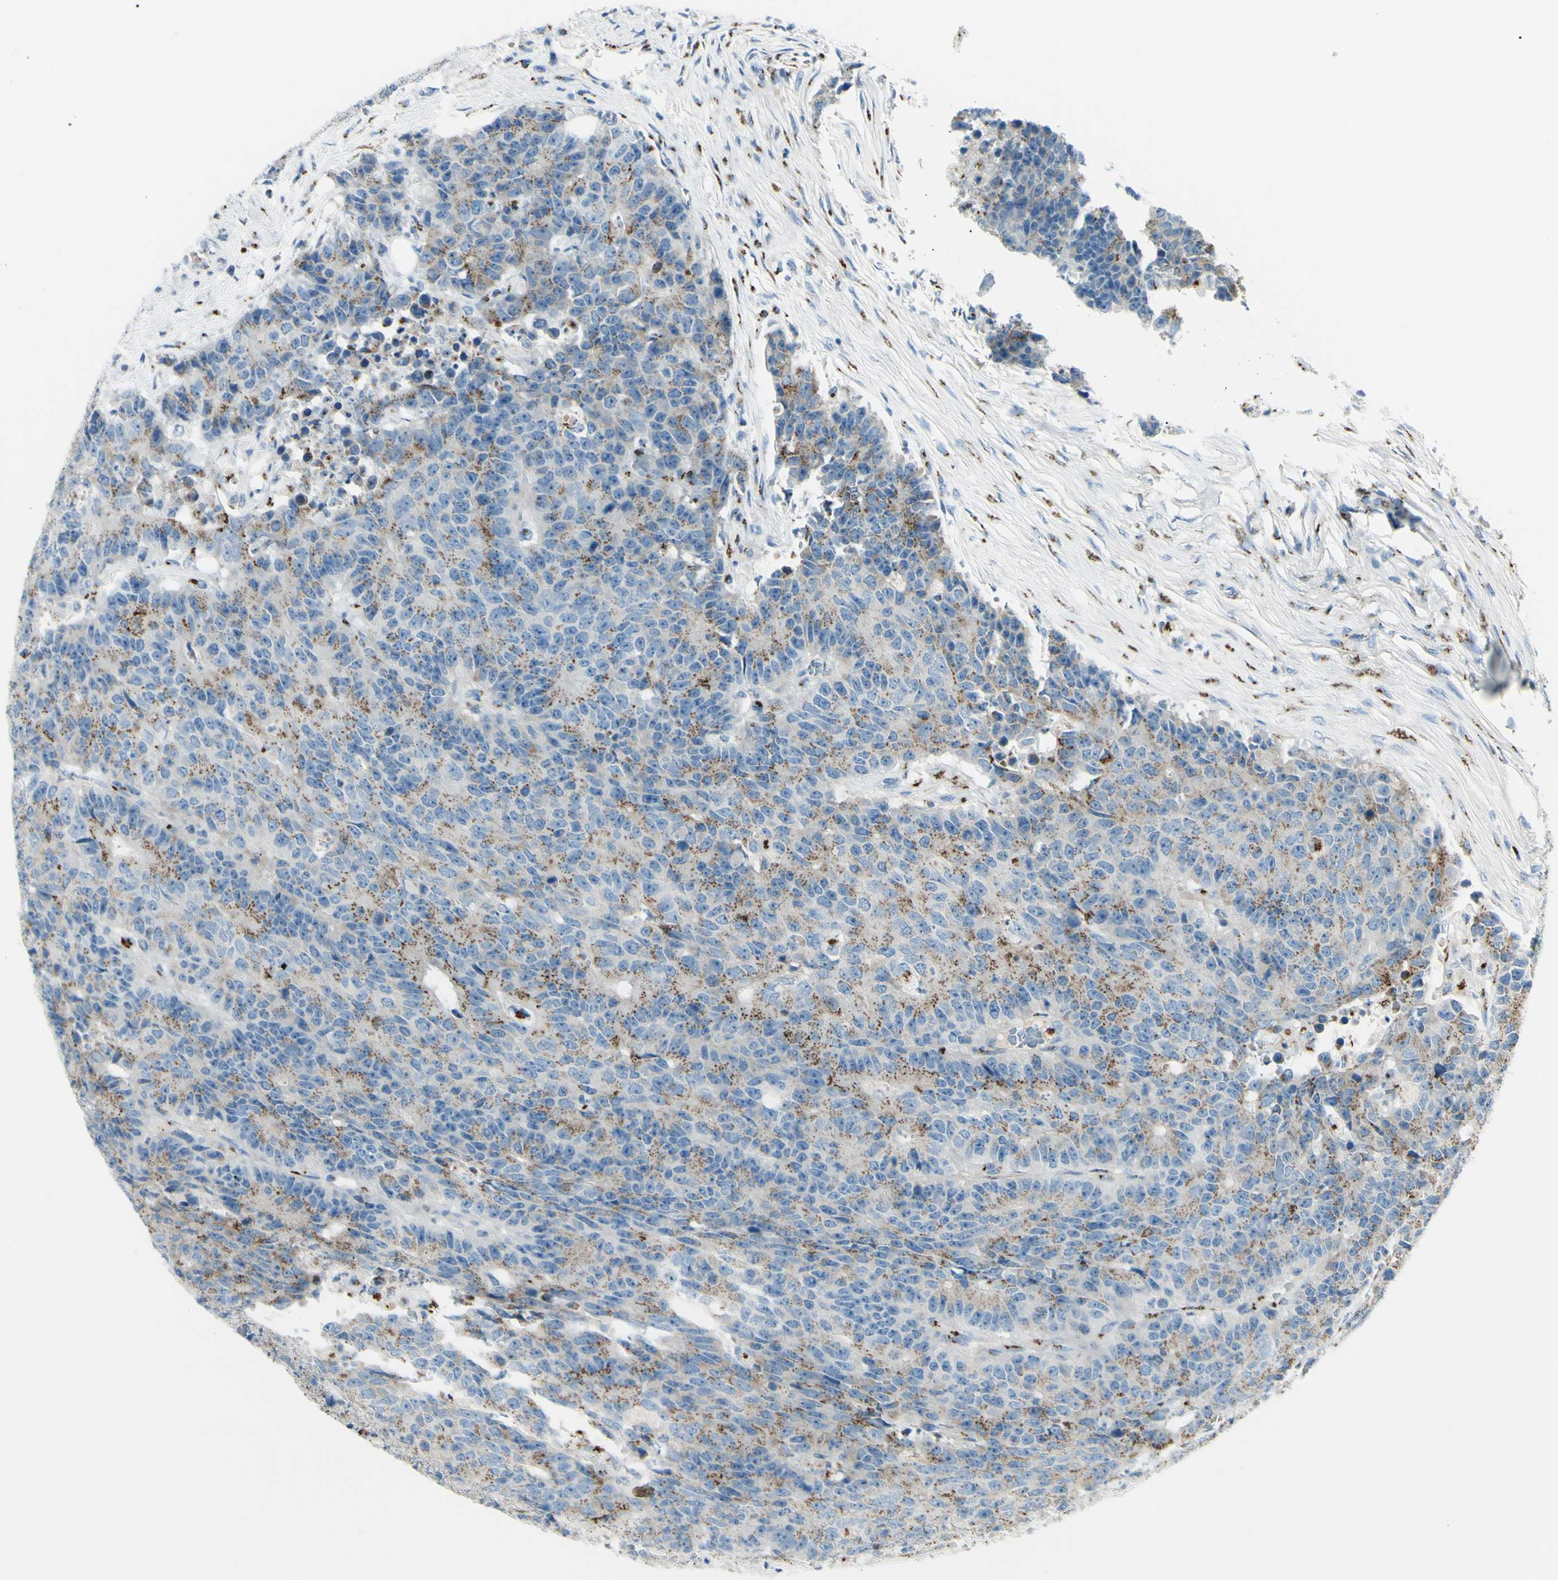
{"staining": {"intensity": "moderate", "quantity": "25%-75%", "location": "cytoplasmic/membranous"}, "tissue": "colorectal cancer", "cell_type": "Tumor cells", "image_type": "cancer", "snomed": [{"axis": "morphology", "description": "Adenocarcinoma, NOS"}, {"axis": "topography", "description": "Colon"}], "caption": "Colorectal cancer (adenocarcinoma) was stained to show a protein in brown. There is medium levels of moderate cytoplasmic/membranous staining in about 25%-75% of tumor cells.", "gene": "B4GALT1", "patient": {"sex": "female", "age": 86}}